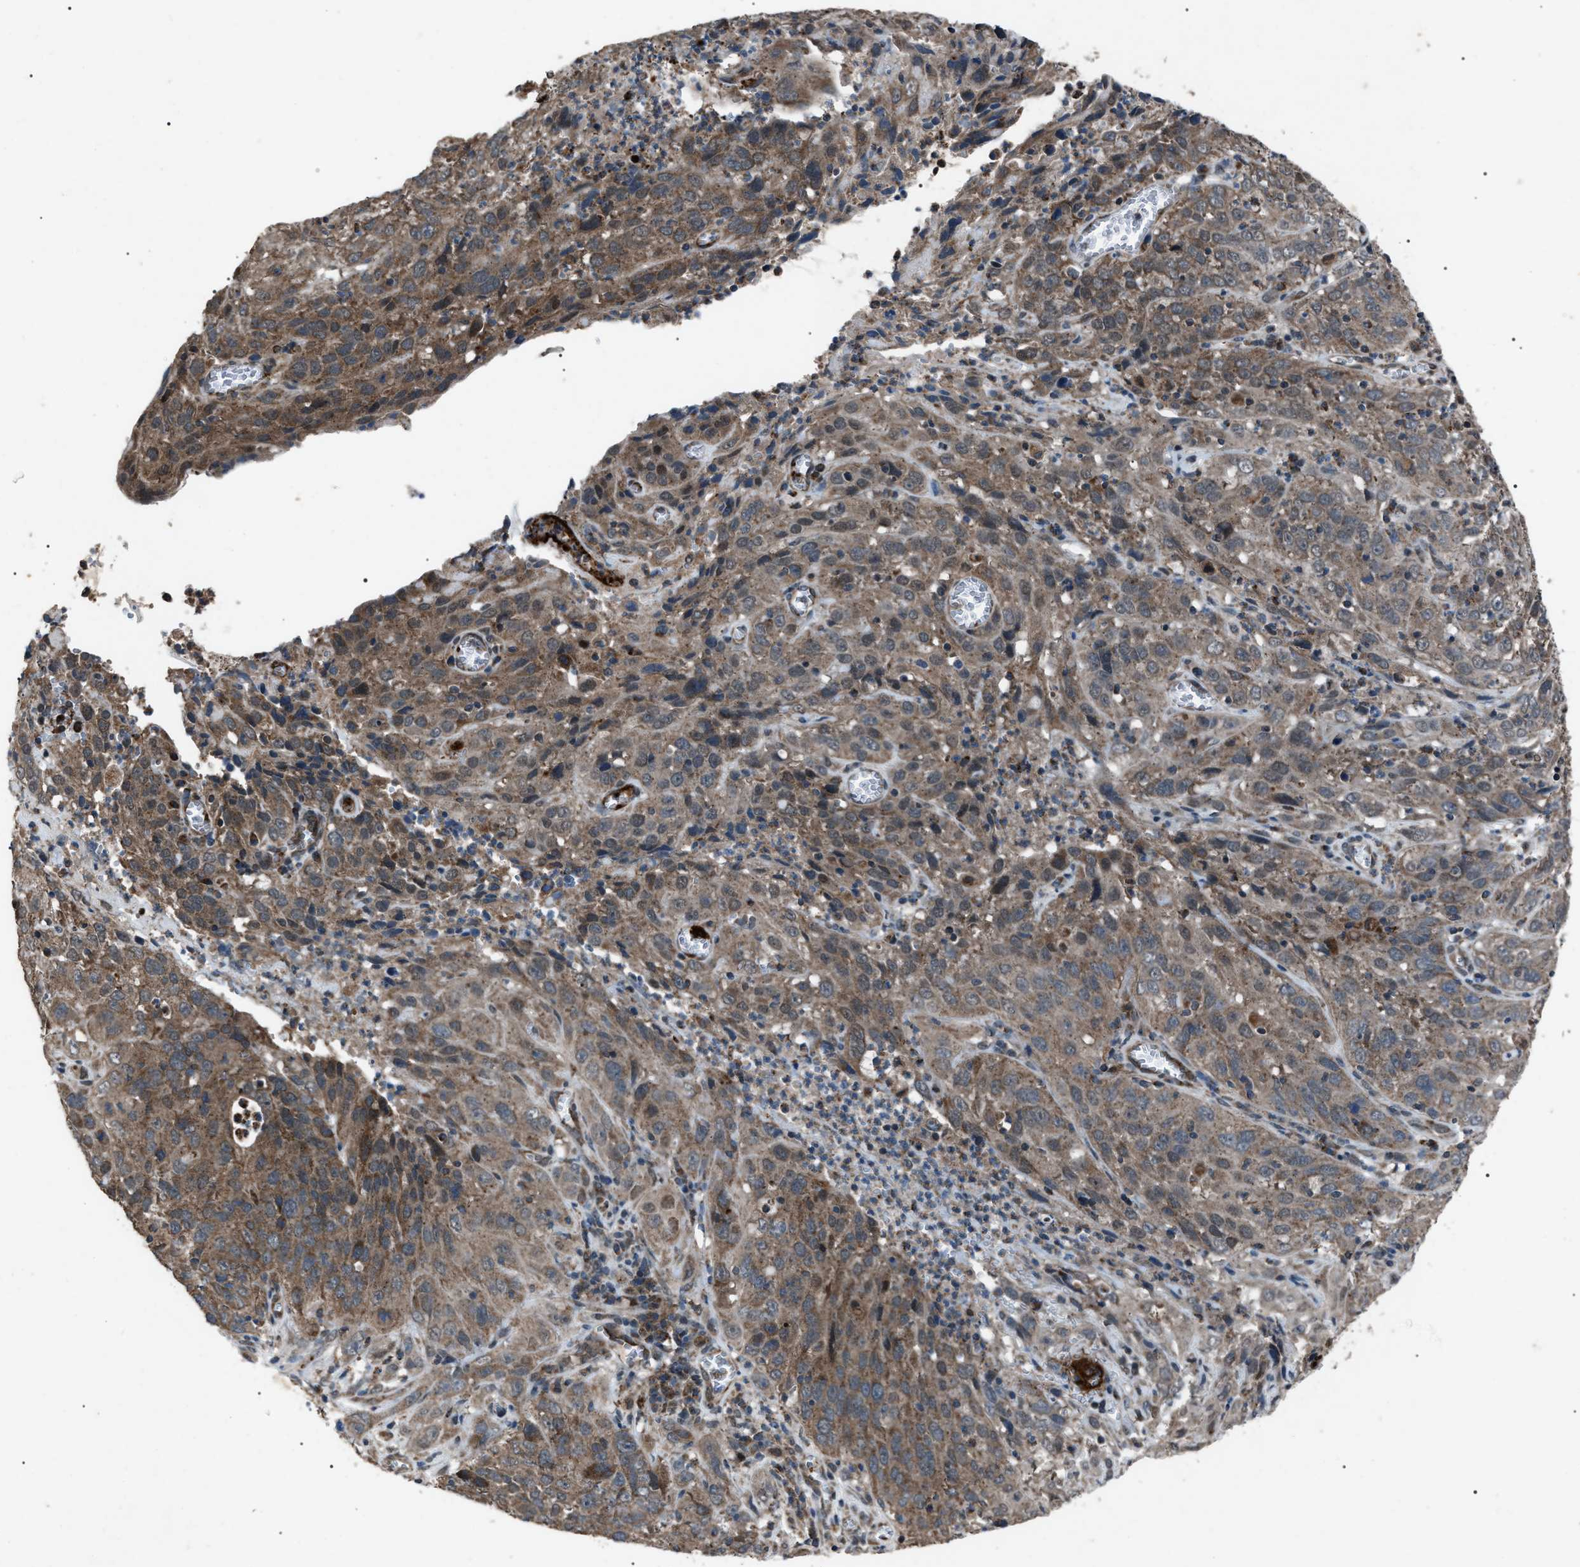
{"staining": {"intensity": "moderate", "quantity": ">75%", "location": "cytoplasmic/membranous"}, "tissue": "cervical cancer", "cell_type": "Tumor cells", "image_type": "cancer", "snomed": [{"axis": "morphology", "description": "Squamous cell carcinoma, NOS"}, {"axis": "topography", "description": "Cervix"}], "caption": "Immunohistochemical staining of human cervical cancer (squamous cell carcinoma) shows medium levels of moderate cytoplasmic/membranous protein staining in approximately >75% of tumor cells. (Stains: DAB (3,3'-diaminobenzidine) in brown, nuclei in blue, Microscopy: brightfield microscopy at high magnification).", "gene": "ZFAND2A", "patient": {"sex": "female", "age": 32}}